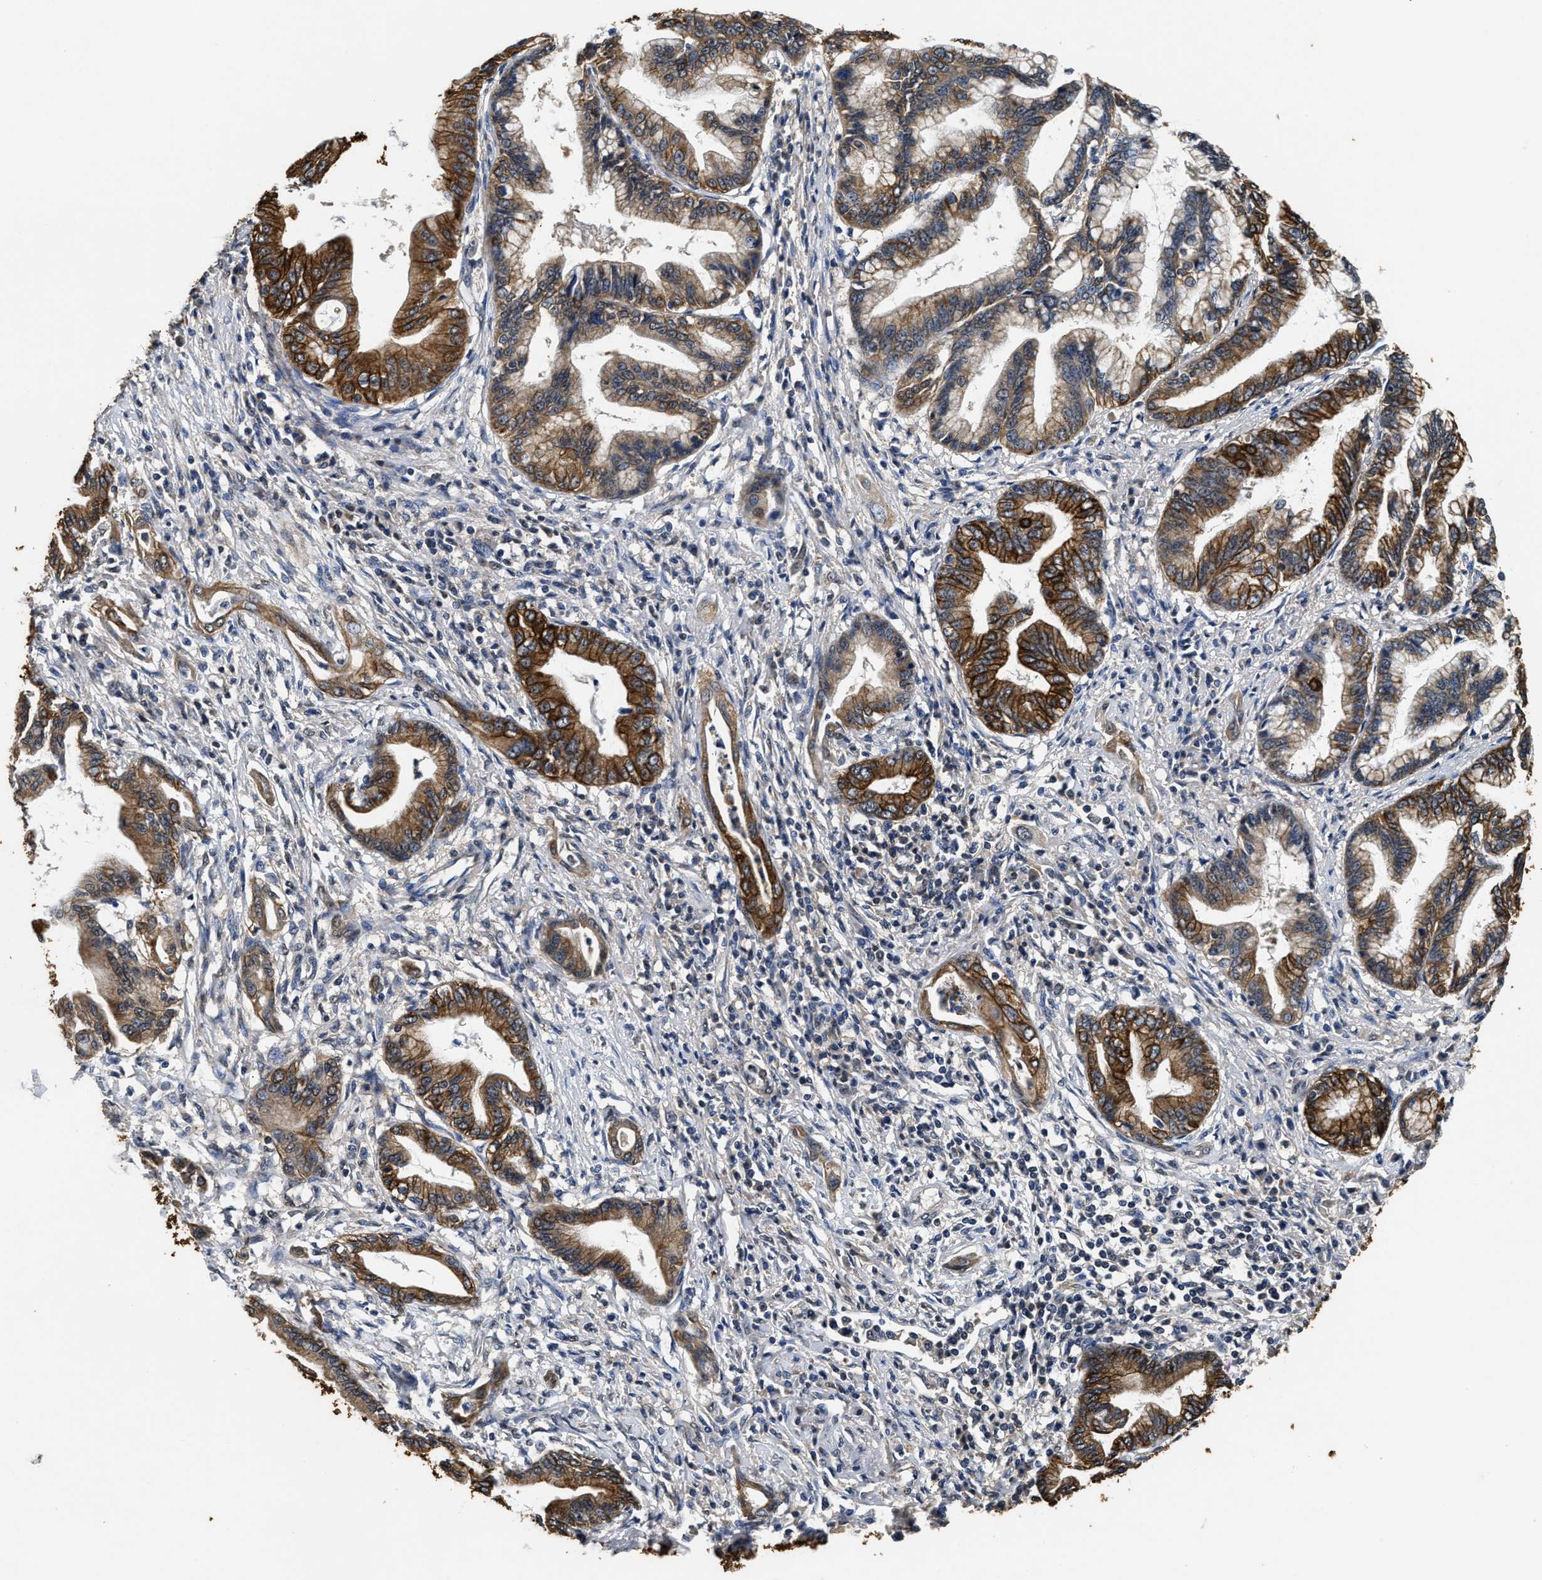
{"staining": {"intensity": "moderate", "quantity": ">75%", "location": "cytoplasmic/membranous"}, "tissue": "pancreatic cancer", "cell_type": "Tumor cells", "image_type": "cancer", "snomed": [{"axis": "morphology", "description": "Adenocarcinoma, NOS"}, {"axis": "topography", "description": "Pancreas"}], "caption": "Immunohistochemical staining of human pancreatic cancer (adenocarcinoma) exhibits medium levels of moderate cytoplasmic/membranous protein expression in about >75% of tumor cells.", "gene": "CTNNA1", "patient": {"sex": "female", "age": 64}}